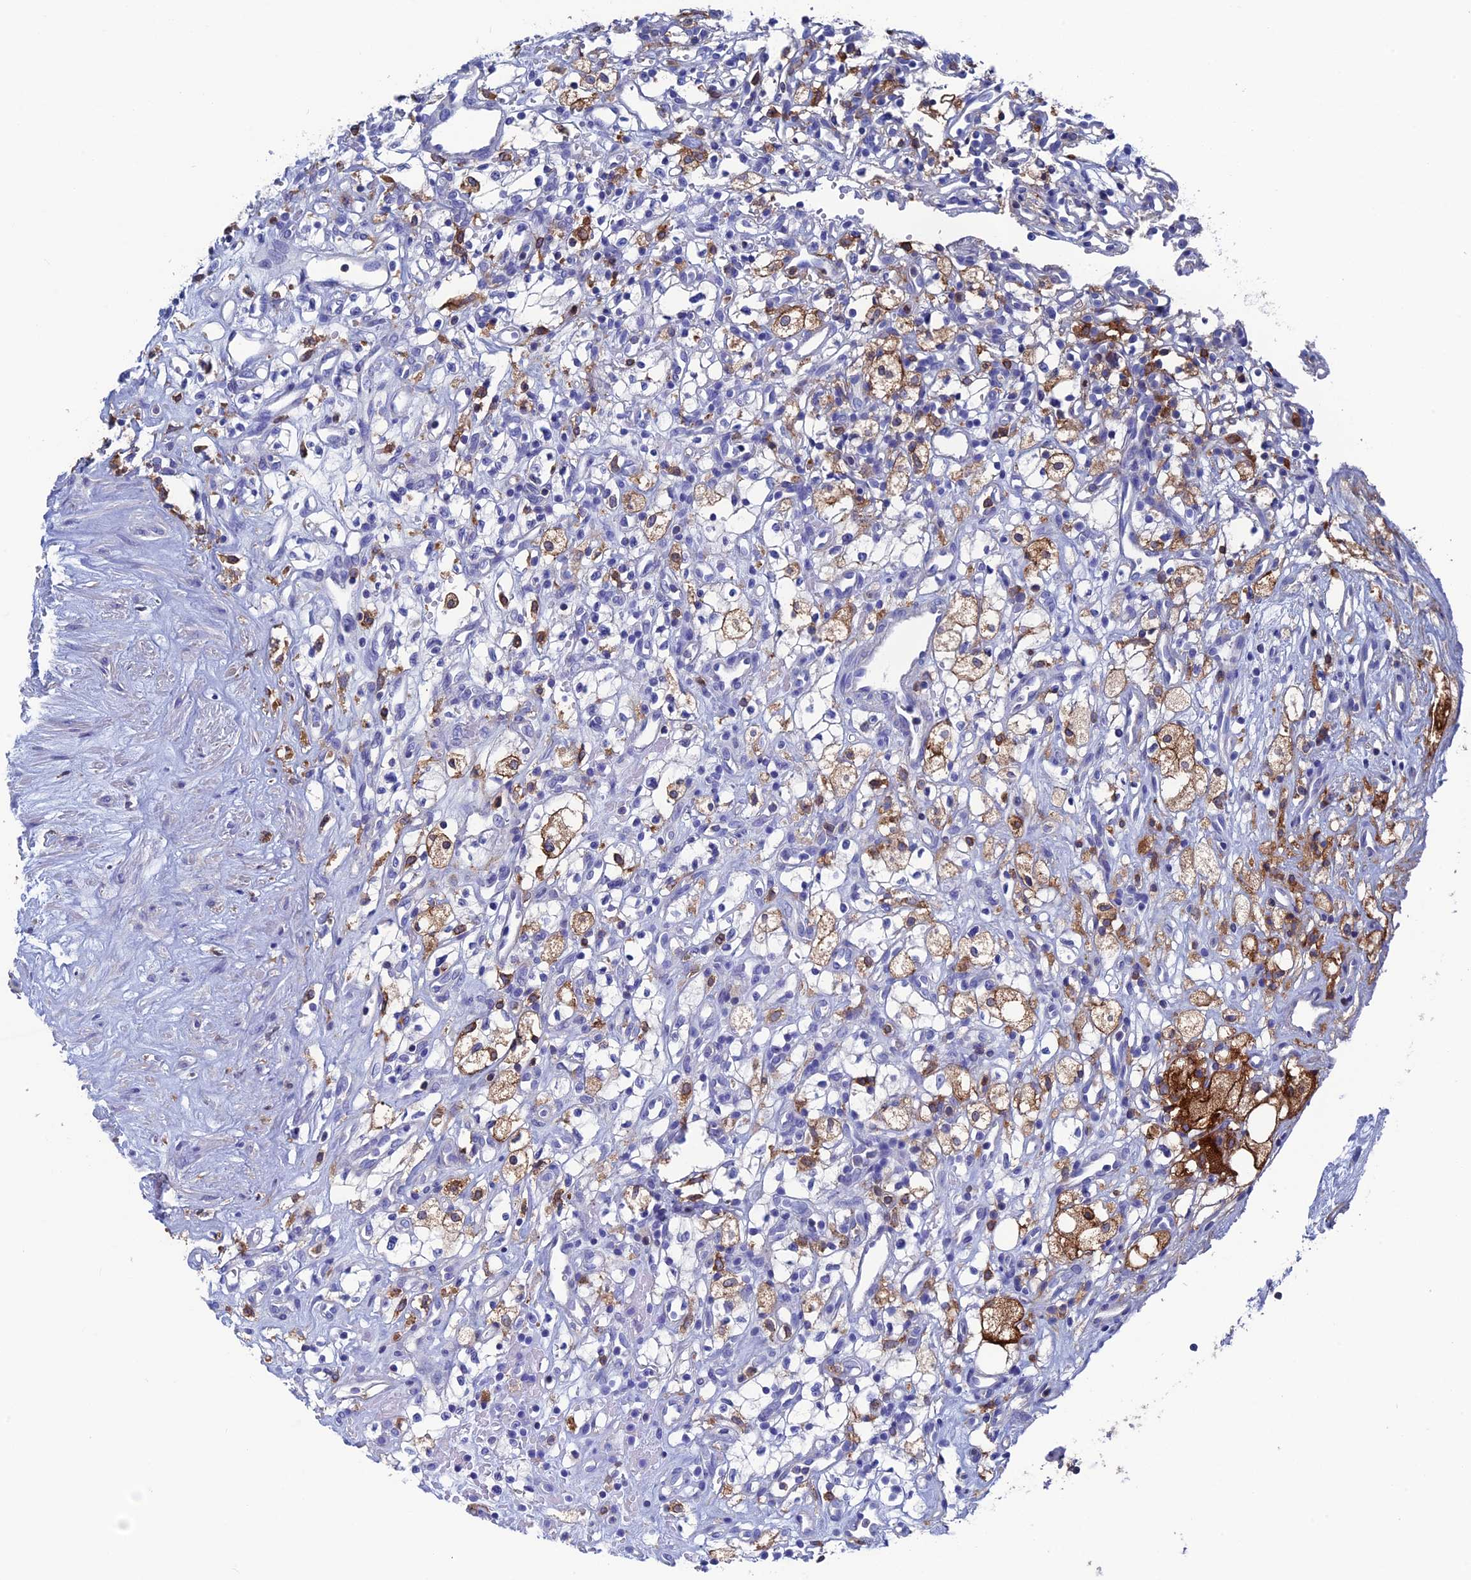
{"staining": {"intensity": "moderate", "quantity": "25%-75%", "location": "cytoplasmic/membranous"}, "tissue": "renal cancer", "cell_type": "Tumor cells", "image_type": "cancer", "snomed": [{"axis": "morphology", "description": "Adenocarcinoma, NOS"}, {"axis": "topography", "description": "Kidney"}], "caption": "There is medium levels of moderate cytoplasmic/membranous staining in tumor cells of renal cancer (adenocarcinoma), as demonstrated by immunohistochemical staining (brown color).", "gene": "TYROBP", "patient": {"sex": "male", "age": 59}}